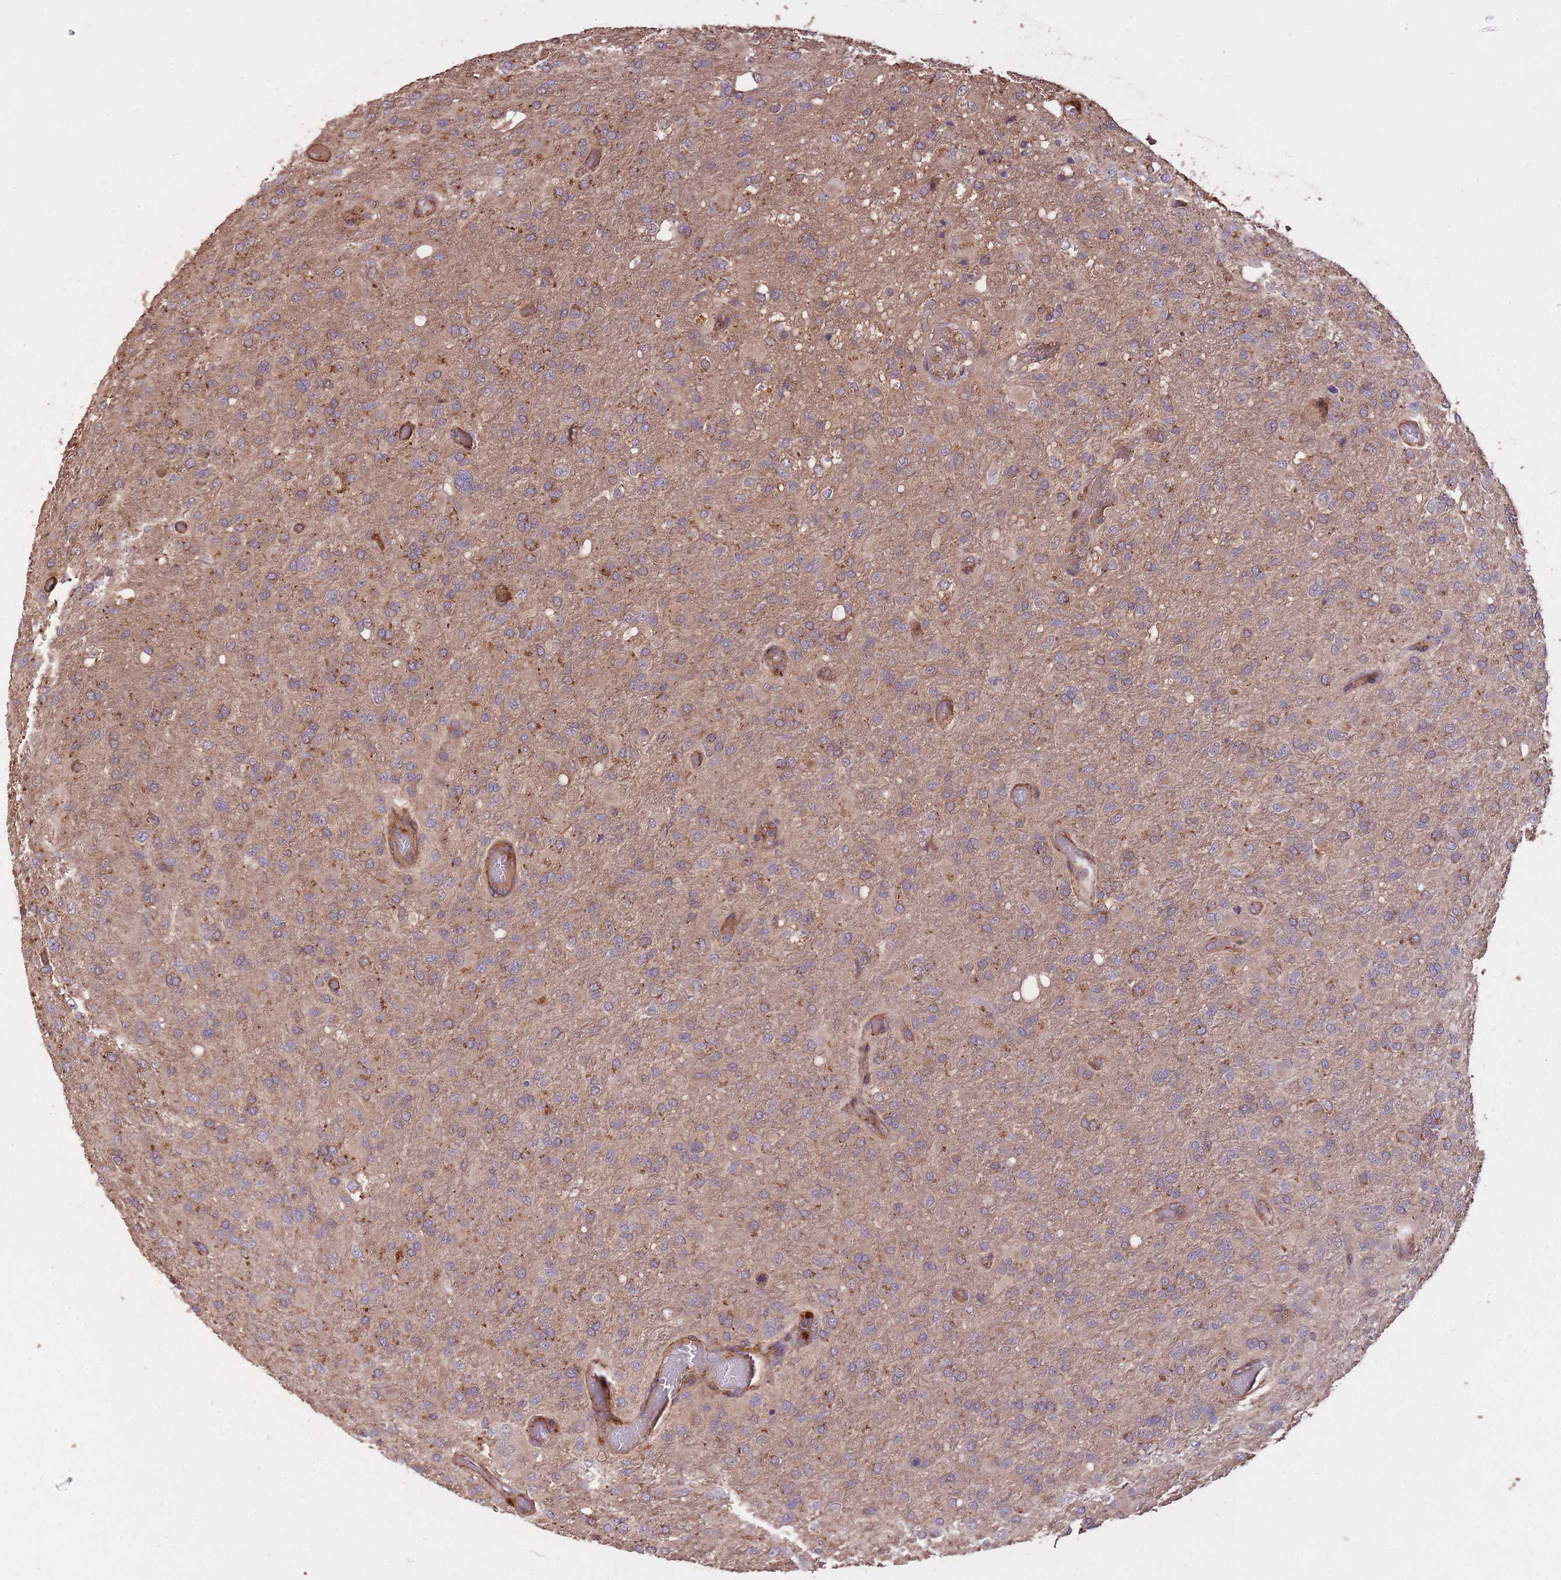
{"staining": {"intensity": "negative", "quantity": "none", "location": "none"}, "tissue": "glioma", "cell_type": "Tumor cells", "image_type": "cancer", "snomed": [{"axis": "morphology", "description": "Glioma, malignant, High grade"}, {"axis": "topography", "description": "Brain"}], "caption": "Immunohistochemical staining of human glioma demonstrates no significant expression in tumor cells.", "gene": "ARMH3", "patient": {"sex": "female", "age": 74}}